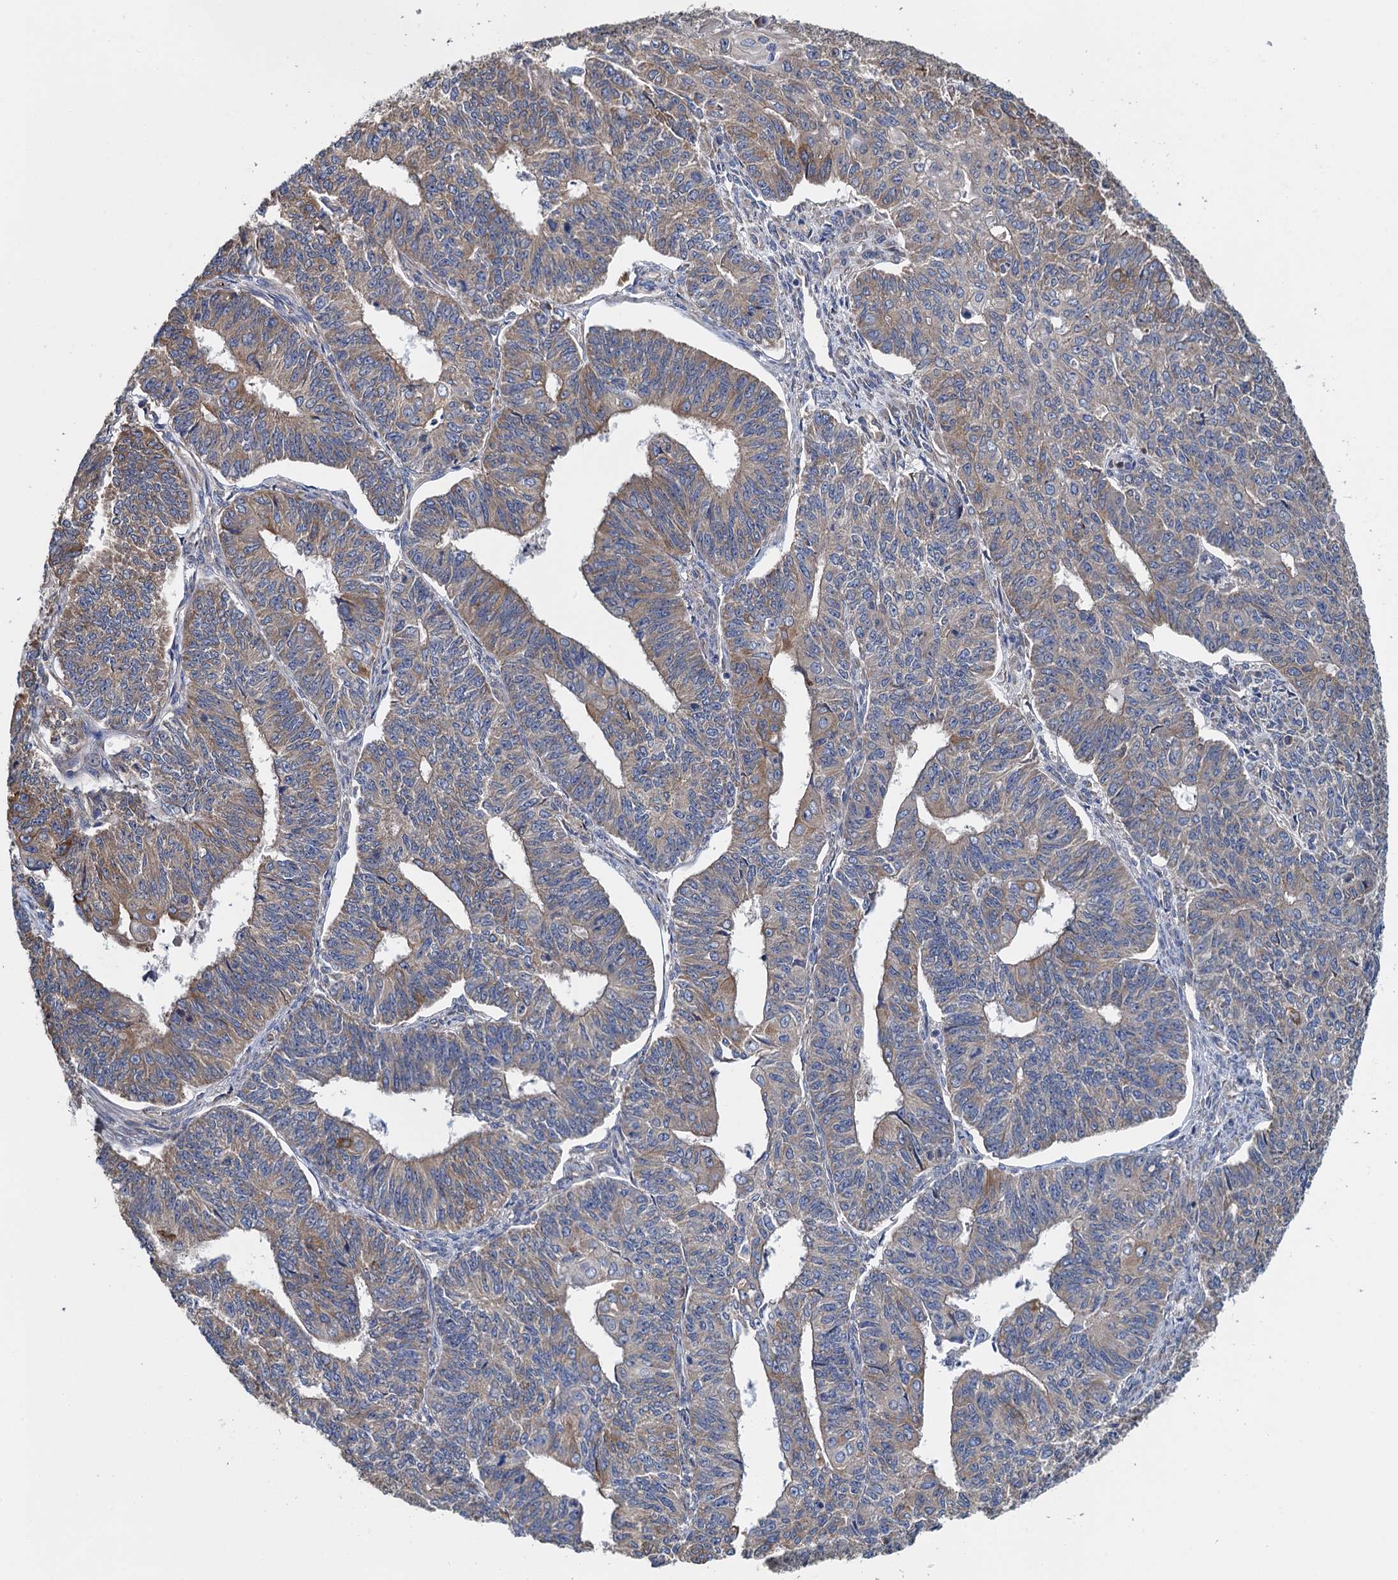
{"staining": {"intensity": "weak", "quantity": "25%-75%", "location": "cytoplasmic/membranous"}, "tissue": "endometrial cancer", "cell_type": "Tumor cells", "image_type": "cancer", "snomed": [{"axis": "morphology", "description": "Adenocarcinoma, NOS"}, {"axis": "topography", "description": "Endometrium"}], "caption": "Immunohistochemical staining of endometrial adenocarcinoma exhibits weak cytoplasmic/membranous protein positivity in approximately 25%-75% of tumor cells.", "gene": "ADCY9", "patient": {"sex": "female", "age": 32}}